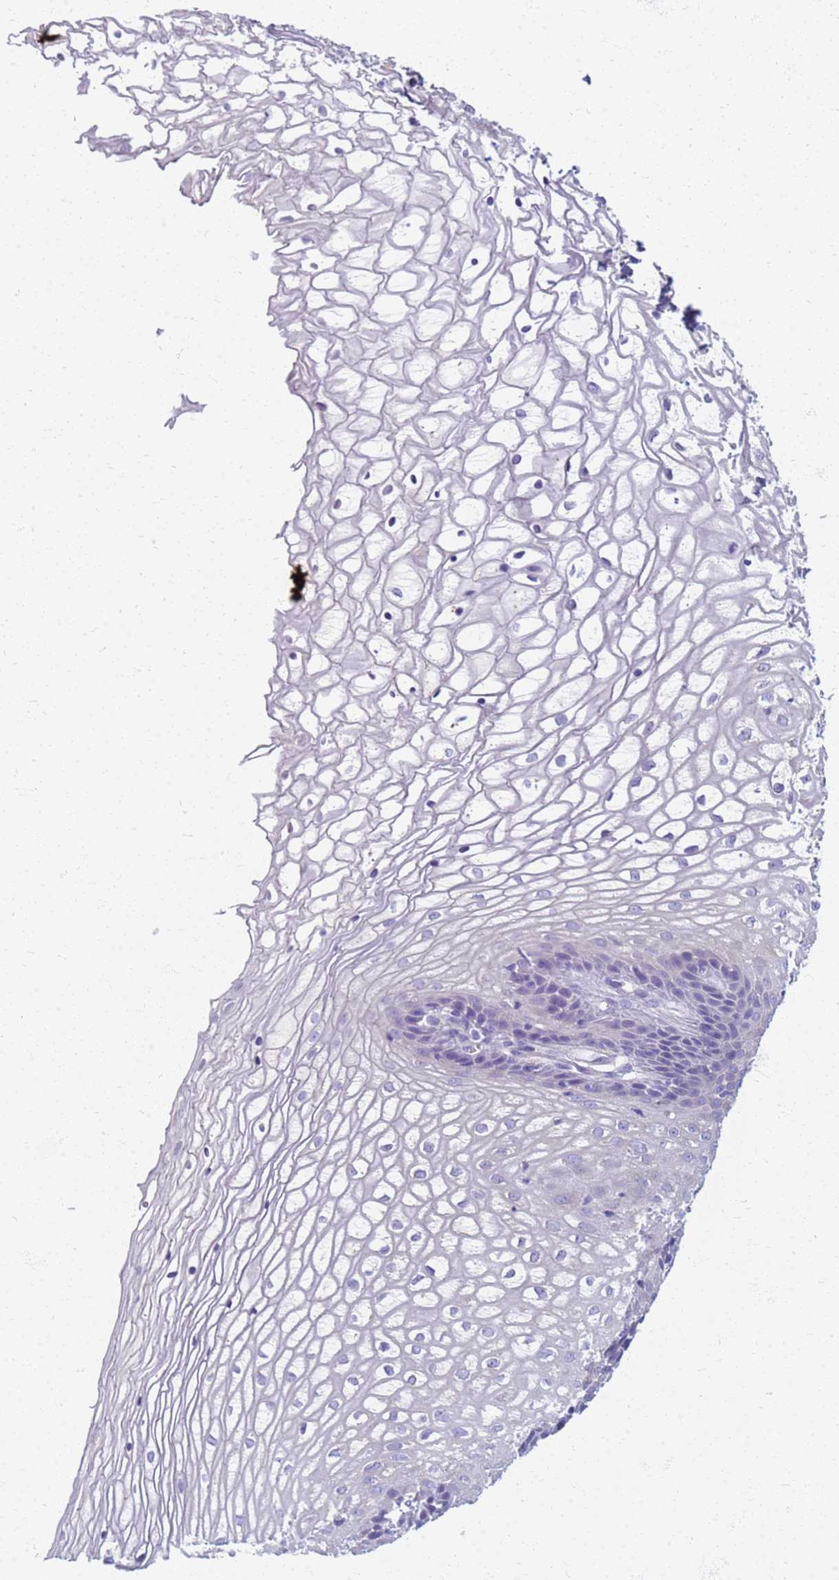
{"staining": {"intensity": "negative", "quantity": "none", "location": "none"}, "tissue": "vagina", "cell_type": "Squamous epithelial cells", "image_type": "normal", "snomed": [{"axis": "morphology", "description": "Normal tissue, NOS"}, {"axis": "topography", "description": "Vagina"}], "caption": "A high-resolution image shows immunohistochemistry staining of normal vagina, which displays no significant positivity in squamous epithelial cells. Brightfield microscopy of immunohistochemistry stained with DAB (brown) and hematoxylin (blue), captured at high magnification.", "gene": "EEA1", "patient": {"sex": "female", "age": 34}}